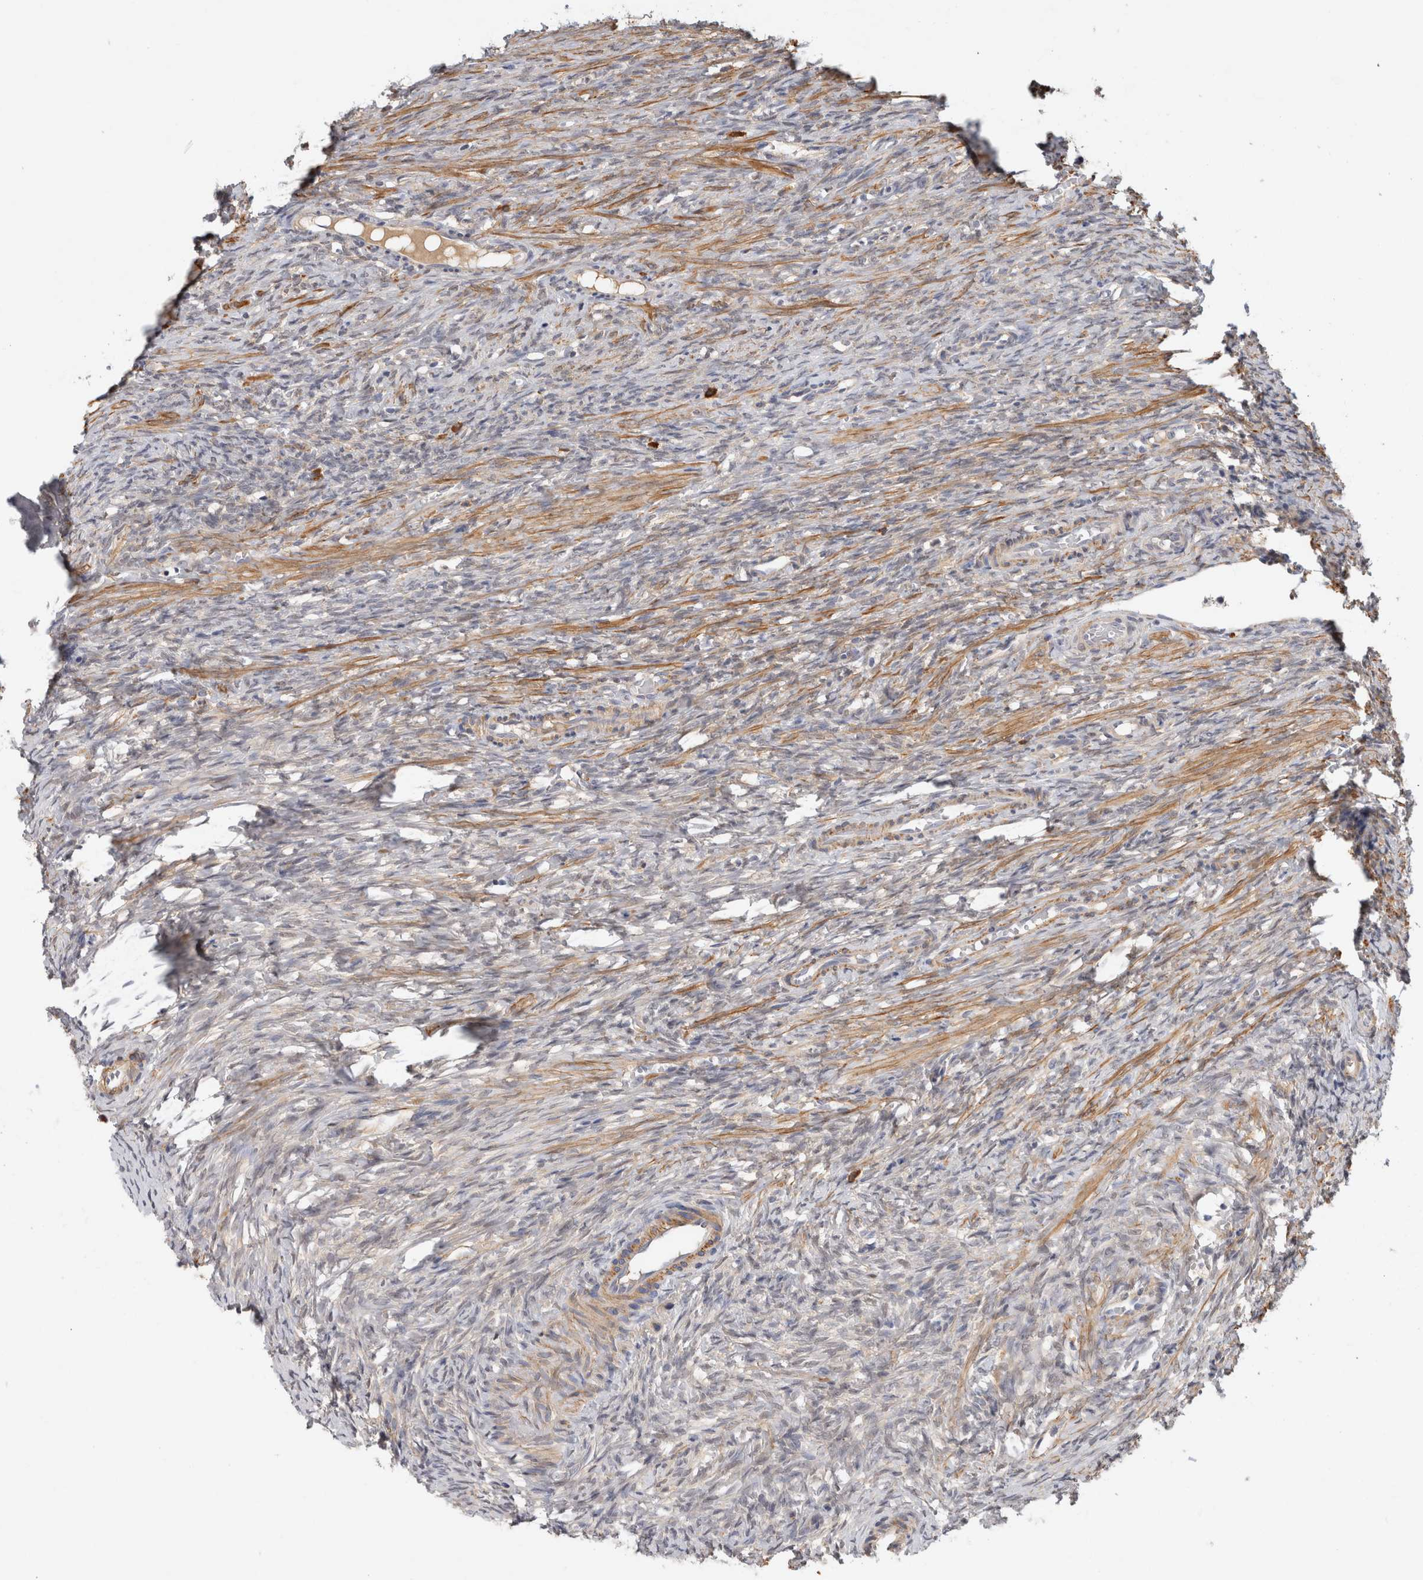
{"staining": {"intensity": "strong", "quantity": "25%-75%", "location": "cytoplasmic/membranous"}, "tissue": "ovary", "cell_type": "Follicle cells", "image_type": "normal", "snomed": [{"axis": "morphology", "description": "Normal tissue, NOS"}, {"axis": "topography", "description": "Ovary"}], "caption": "Approximately 25%-75% of follicle cells in normal ovary display strong cytoplasmic/membranous protein staining as visualized by brown immunohistochemical staining.", "gene": "PGM1", "patient": {"sex": "female", "age": 41}}